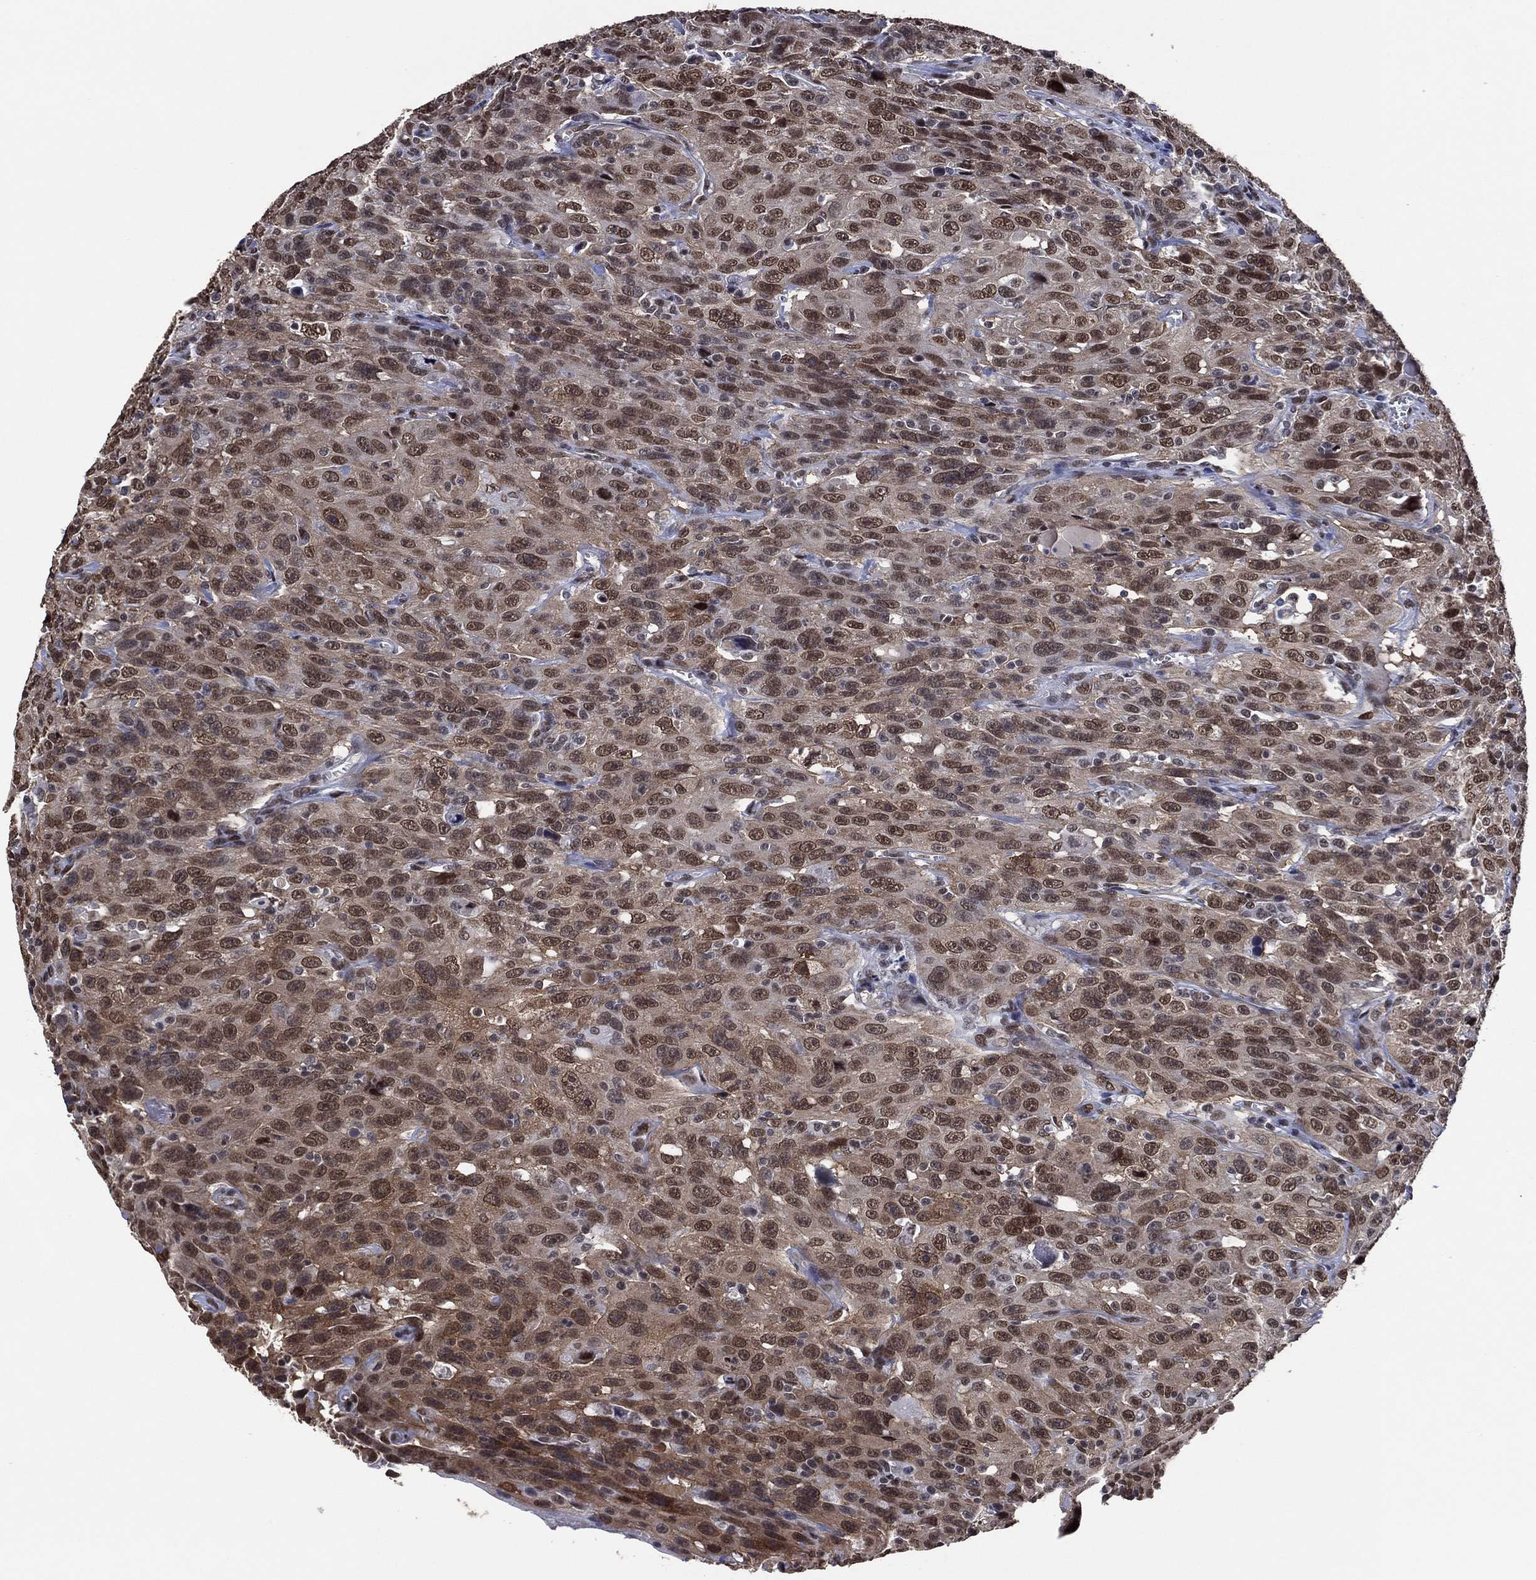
{"staining": {"intensity": "moderate", "quantity": ">75%", "location": "nuclear"}, "tissue": "urothelial cancer", "cell_type": "Tumor cells", "image_type": "cancer", "snomed": [{"axis": "morphology", "description": "Urothelial carcinoma, NOS"}, {"axis": "morphology", "description": "Urothelial carcinoma, High grade"}, {"axis": "topography", "description": "Urinary bladder"}], "caption": "This is an image of immunohistochemistry staining of urothelial carcinoma (high-grade), which shows moderate expression in the nuclear of tumor cells.", "gene": "EHMT1", "patient": {"sex": "female", "age": 73}}